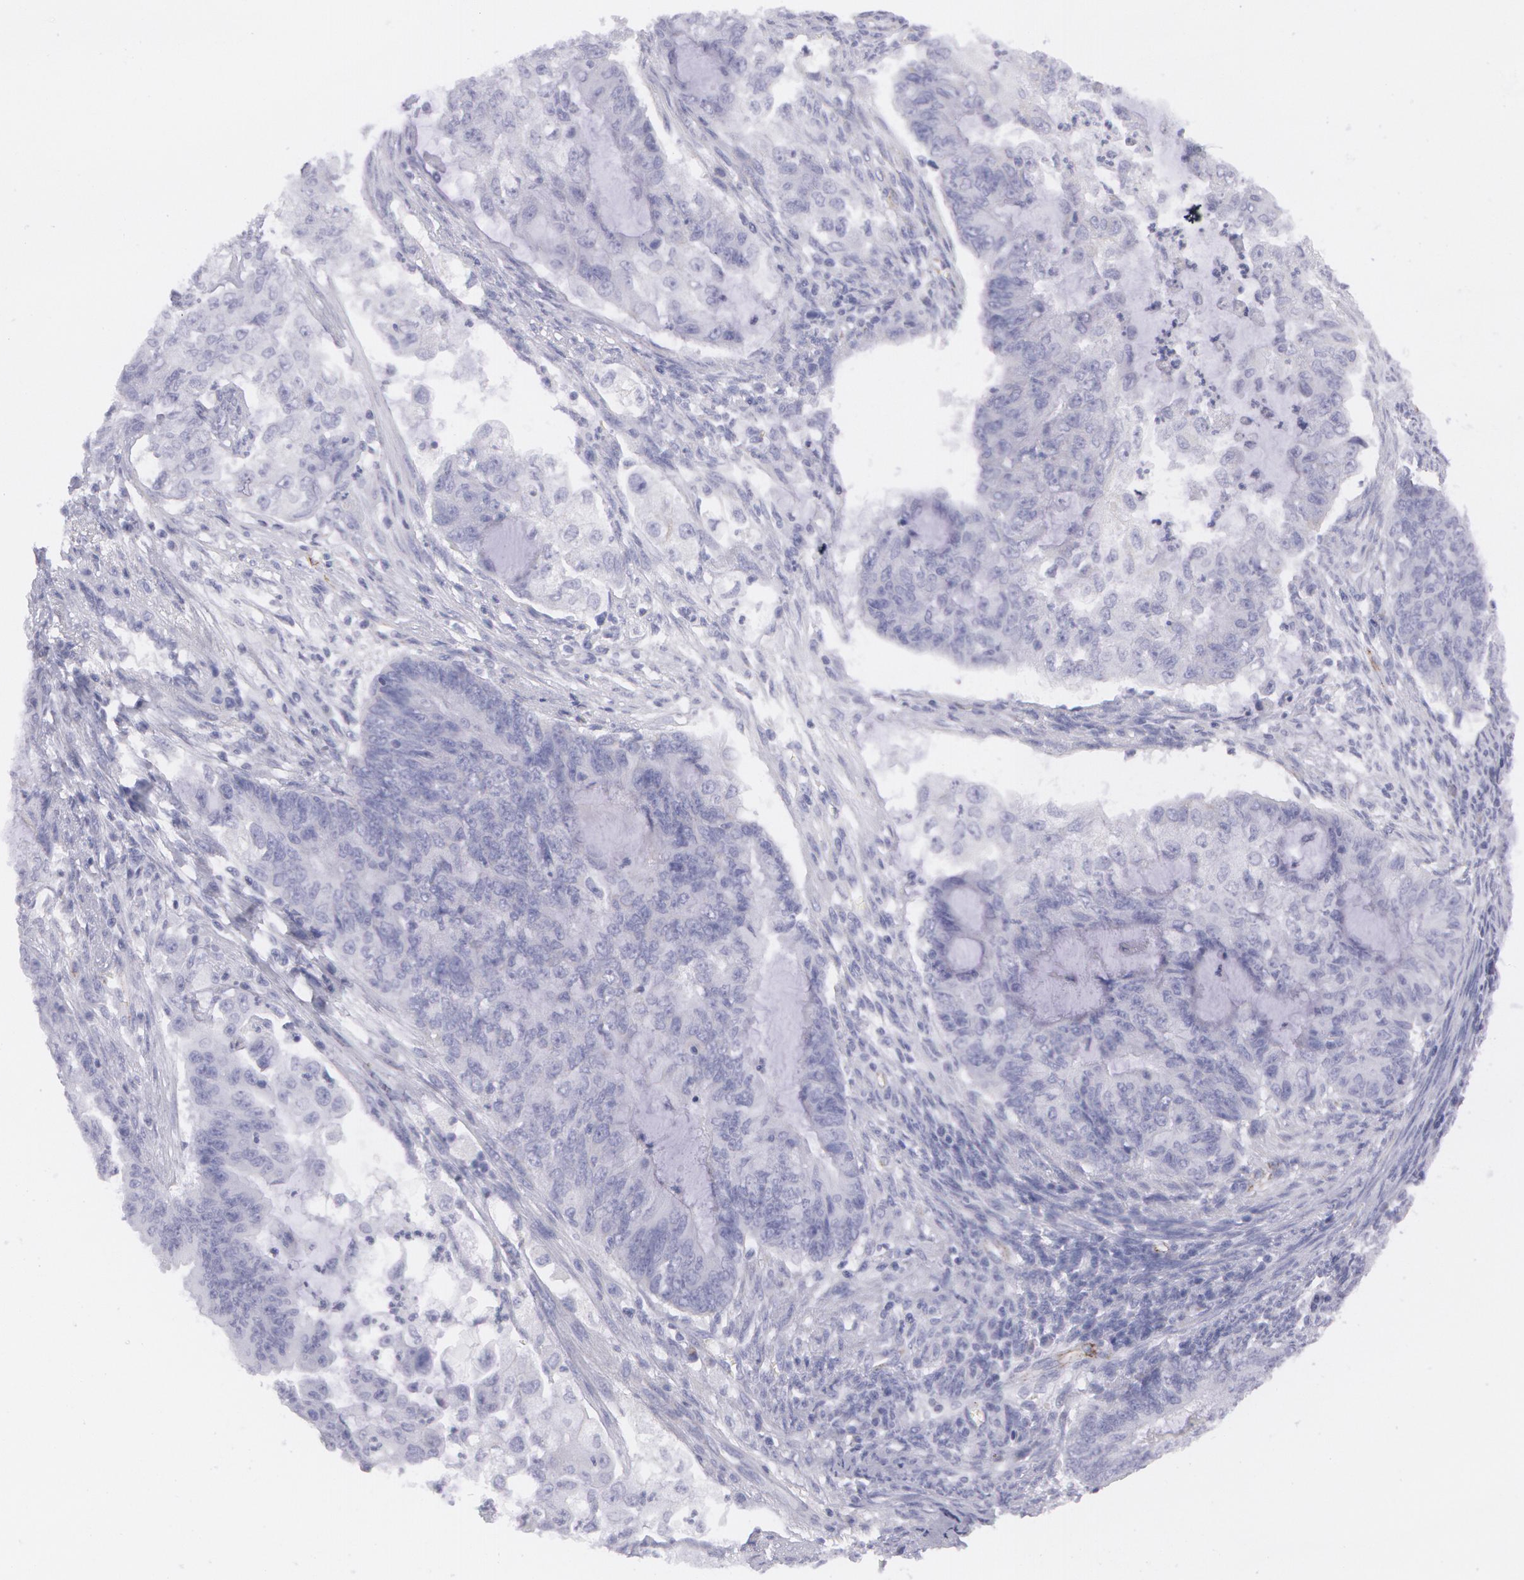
{"staining": {"intensity": "negative", "quantity": "none", "location": "none"}, "tissue": "endometrial cancer", "cell_type": "Tumor cells", "image_type": "cancer", "snomed": [{"axis": "morphology", "description": "Adenocarcinoma, NOS"}, {"axis": "topography", "description": "Endometrium"}], "caption": "Immunohistochemical staining of adenocarcinoma (endometrial) displays no significant expression in tumor cells.", "gene": "AMACR", "patient": {"sex": "female", "age": 75}}